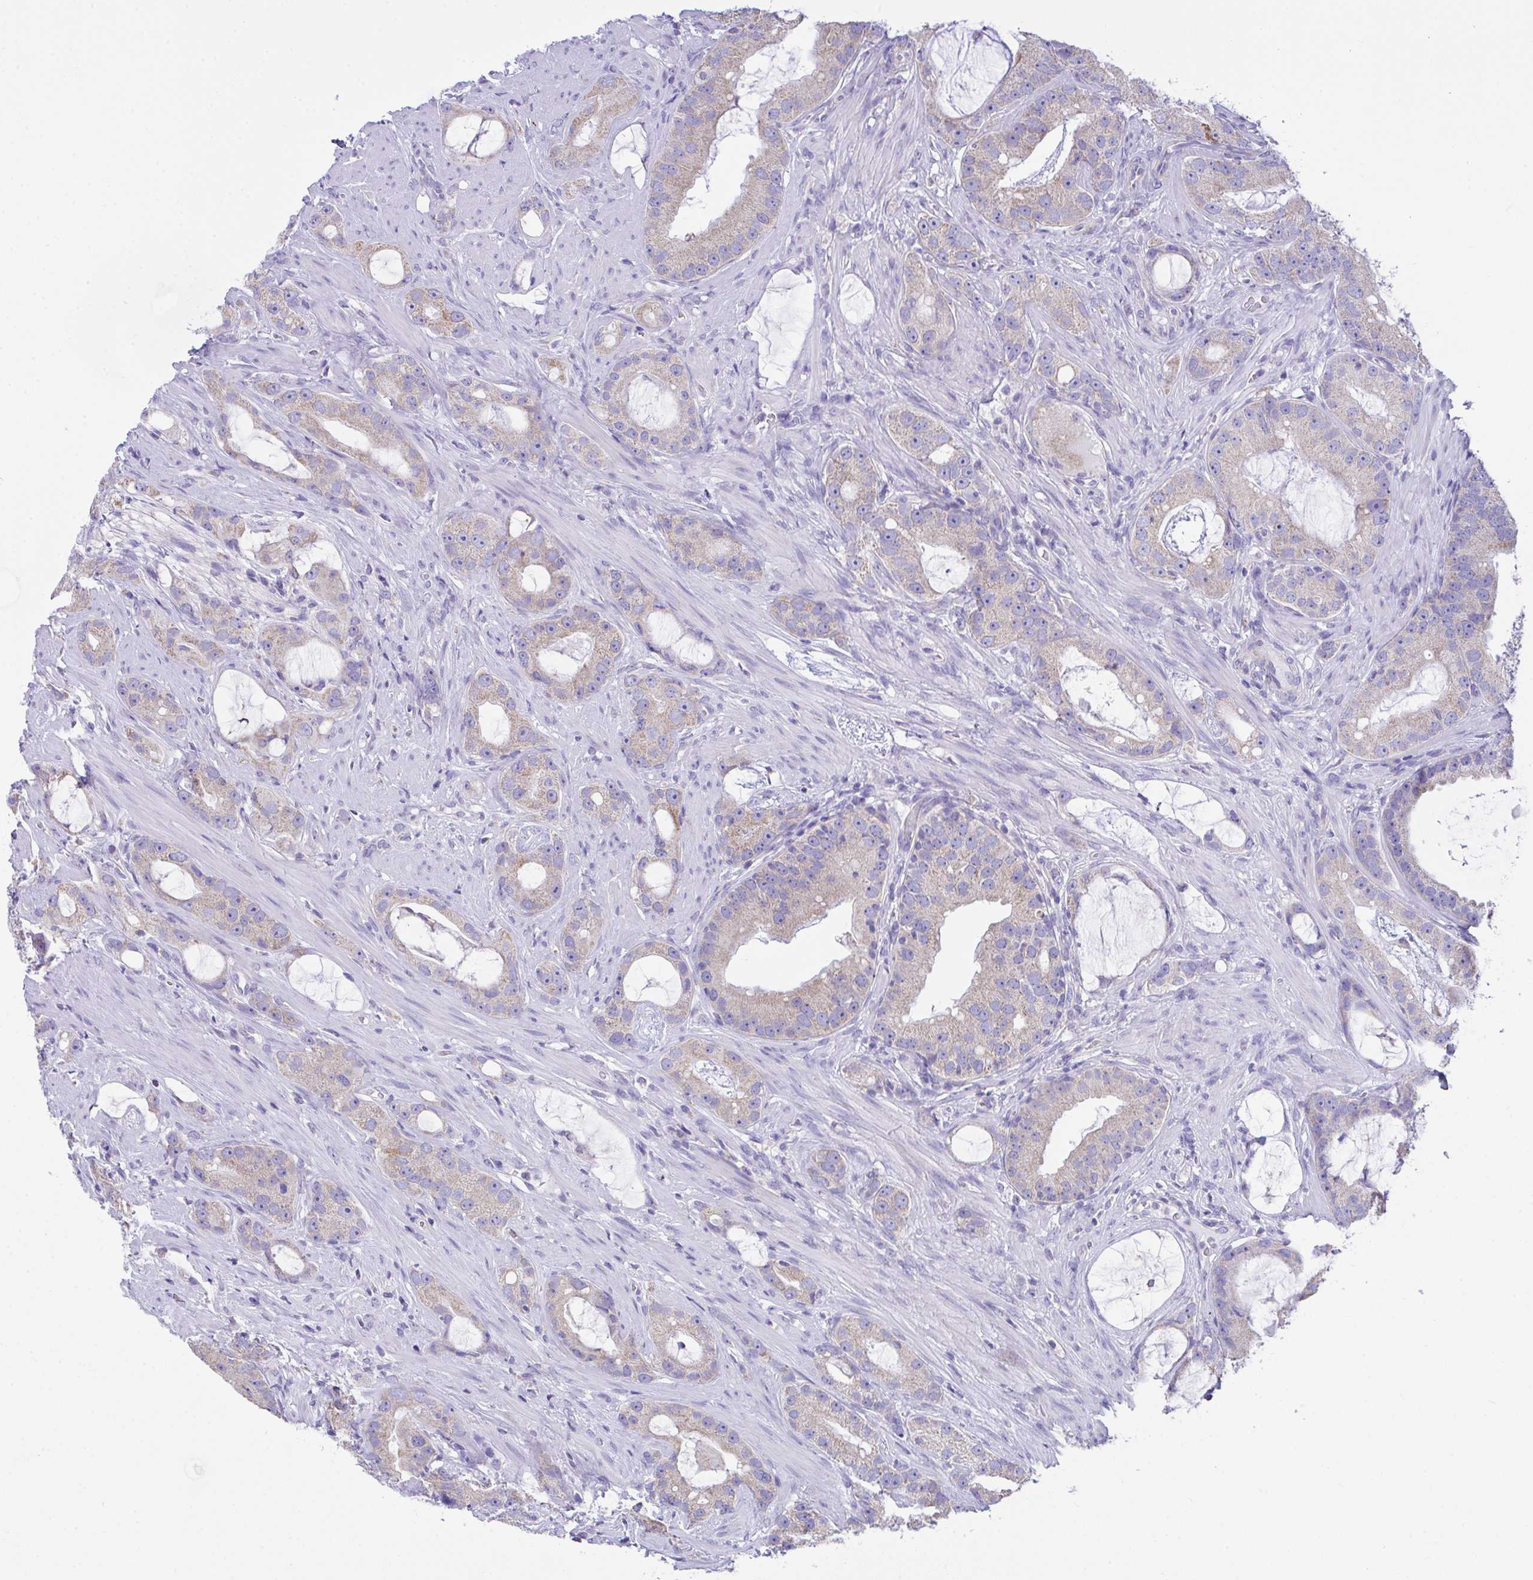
{"staining": {"intensity": "weak", "quantity": "25%-75%", "location": "cytoplasmic/membranous"}, "tissue": "prostate cancer", "cell_type": "Tumor cells", "image_type": "cancer", "snomed": [{"axis": "morphology", "description": "Adenocarcinoma, High grade"}, {"axis": "topography", "description": "Prostate"}], "caption": "Prostate cancer stained for a protein displays weak cytoplasmic/membranous positivity in tumor cells.", "gene": "NLRP8", "patient": {"sex": "male", "age": 65}}